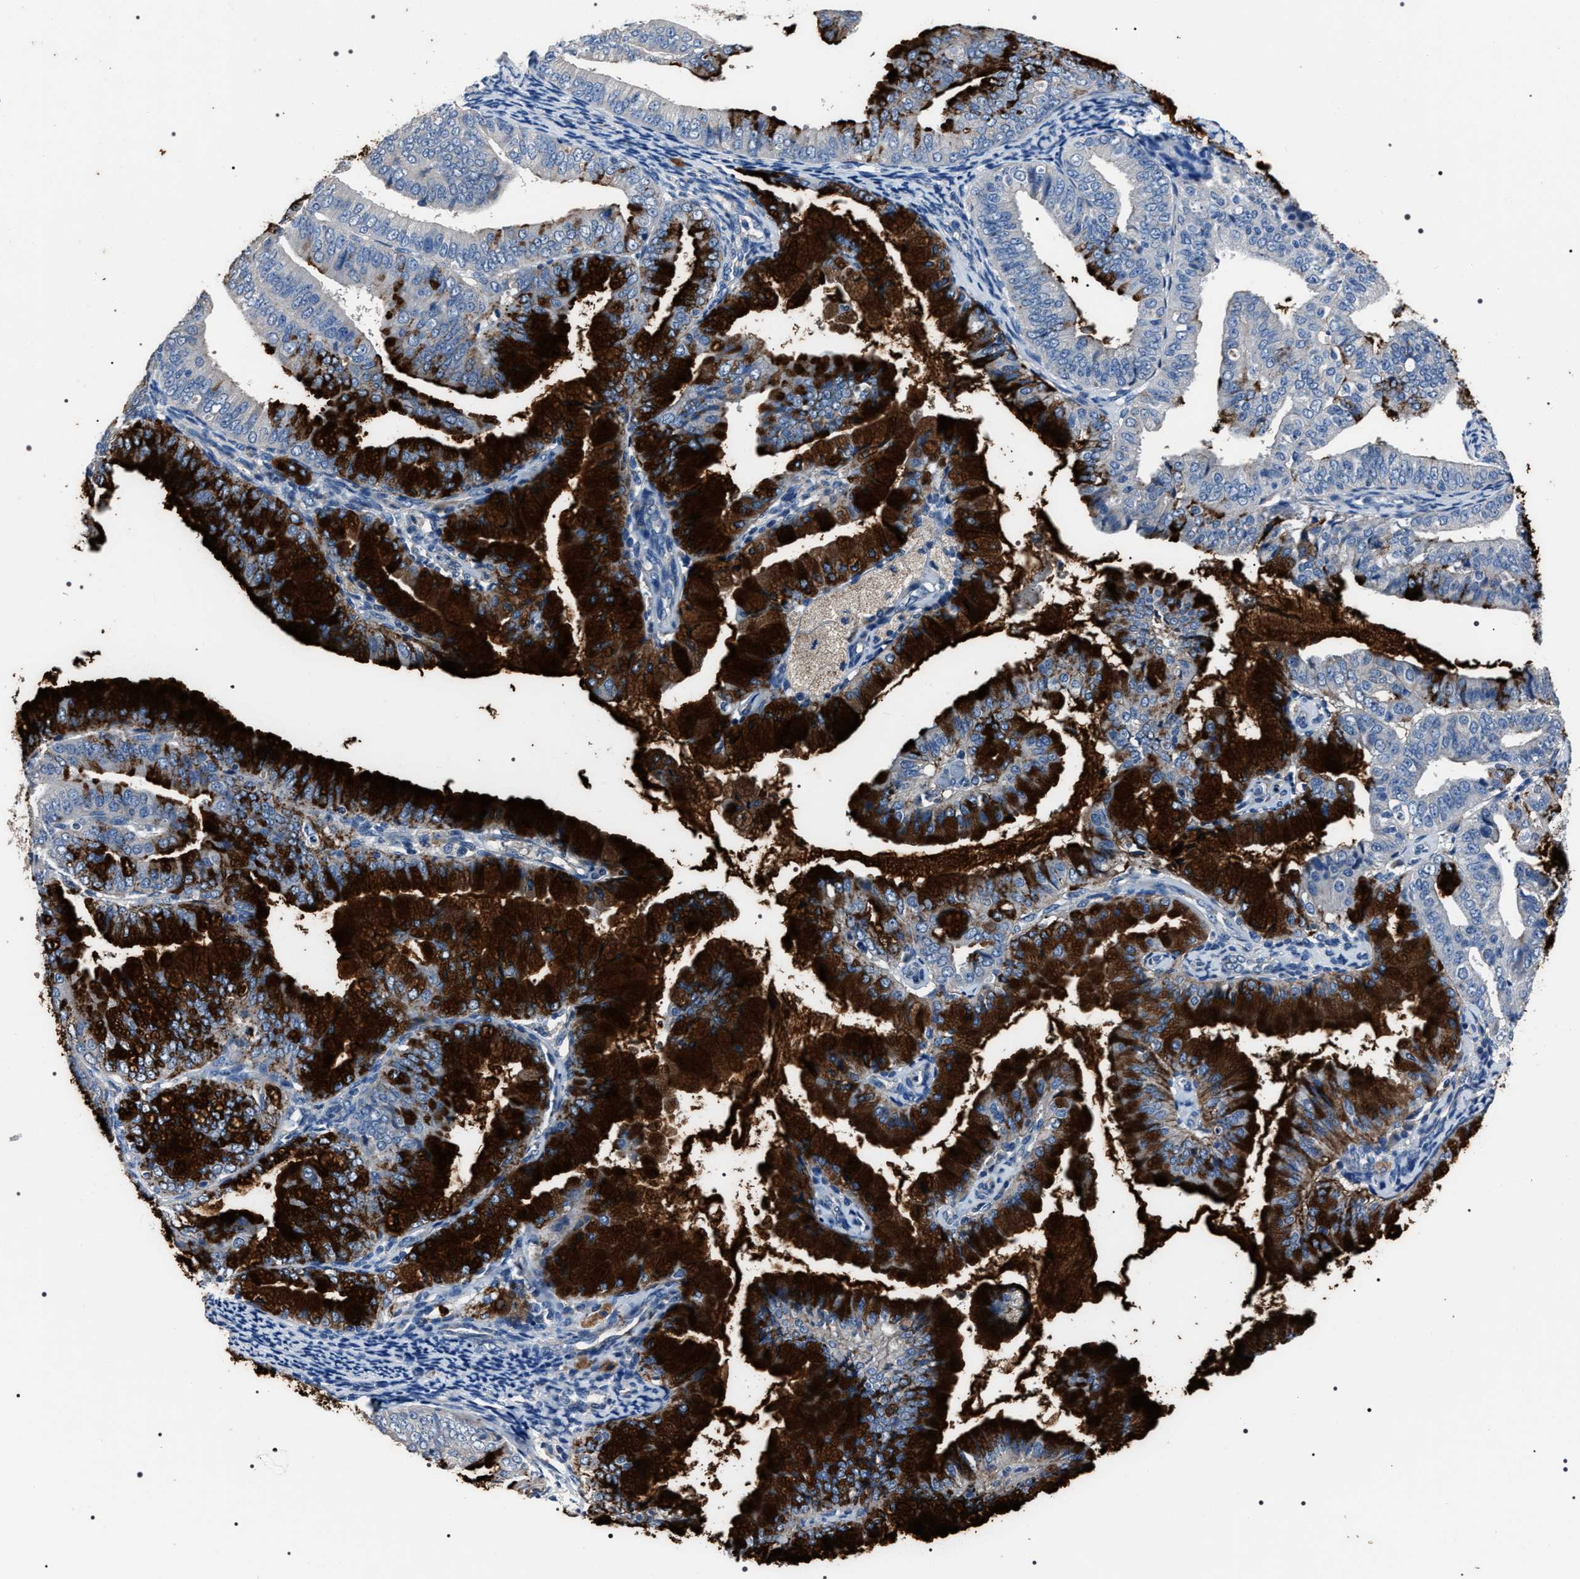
{"staining": {"intensity": "strong", "quantity": "25%-75%", "location": "cytoplasmic/membranous"}, "tissue": "endometrial cancer", "cell_type": "Tumor cells", "image_type": "cancer", "snomed": [{"axis": "morphology", "description": "Adenocarcinoma, NOS"}, {"axis": "topography", "description": "Endometrium"}], "caption": "Immunohistochemical staining of endometrial cancer demonstrates high levels of strong cytoplasmic/membranous positivity in approximately 25%-75% of tumor cells.", "gene": "TRIM54", "patient": {"sex": "female", "age": 63}}